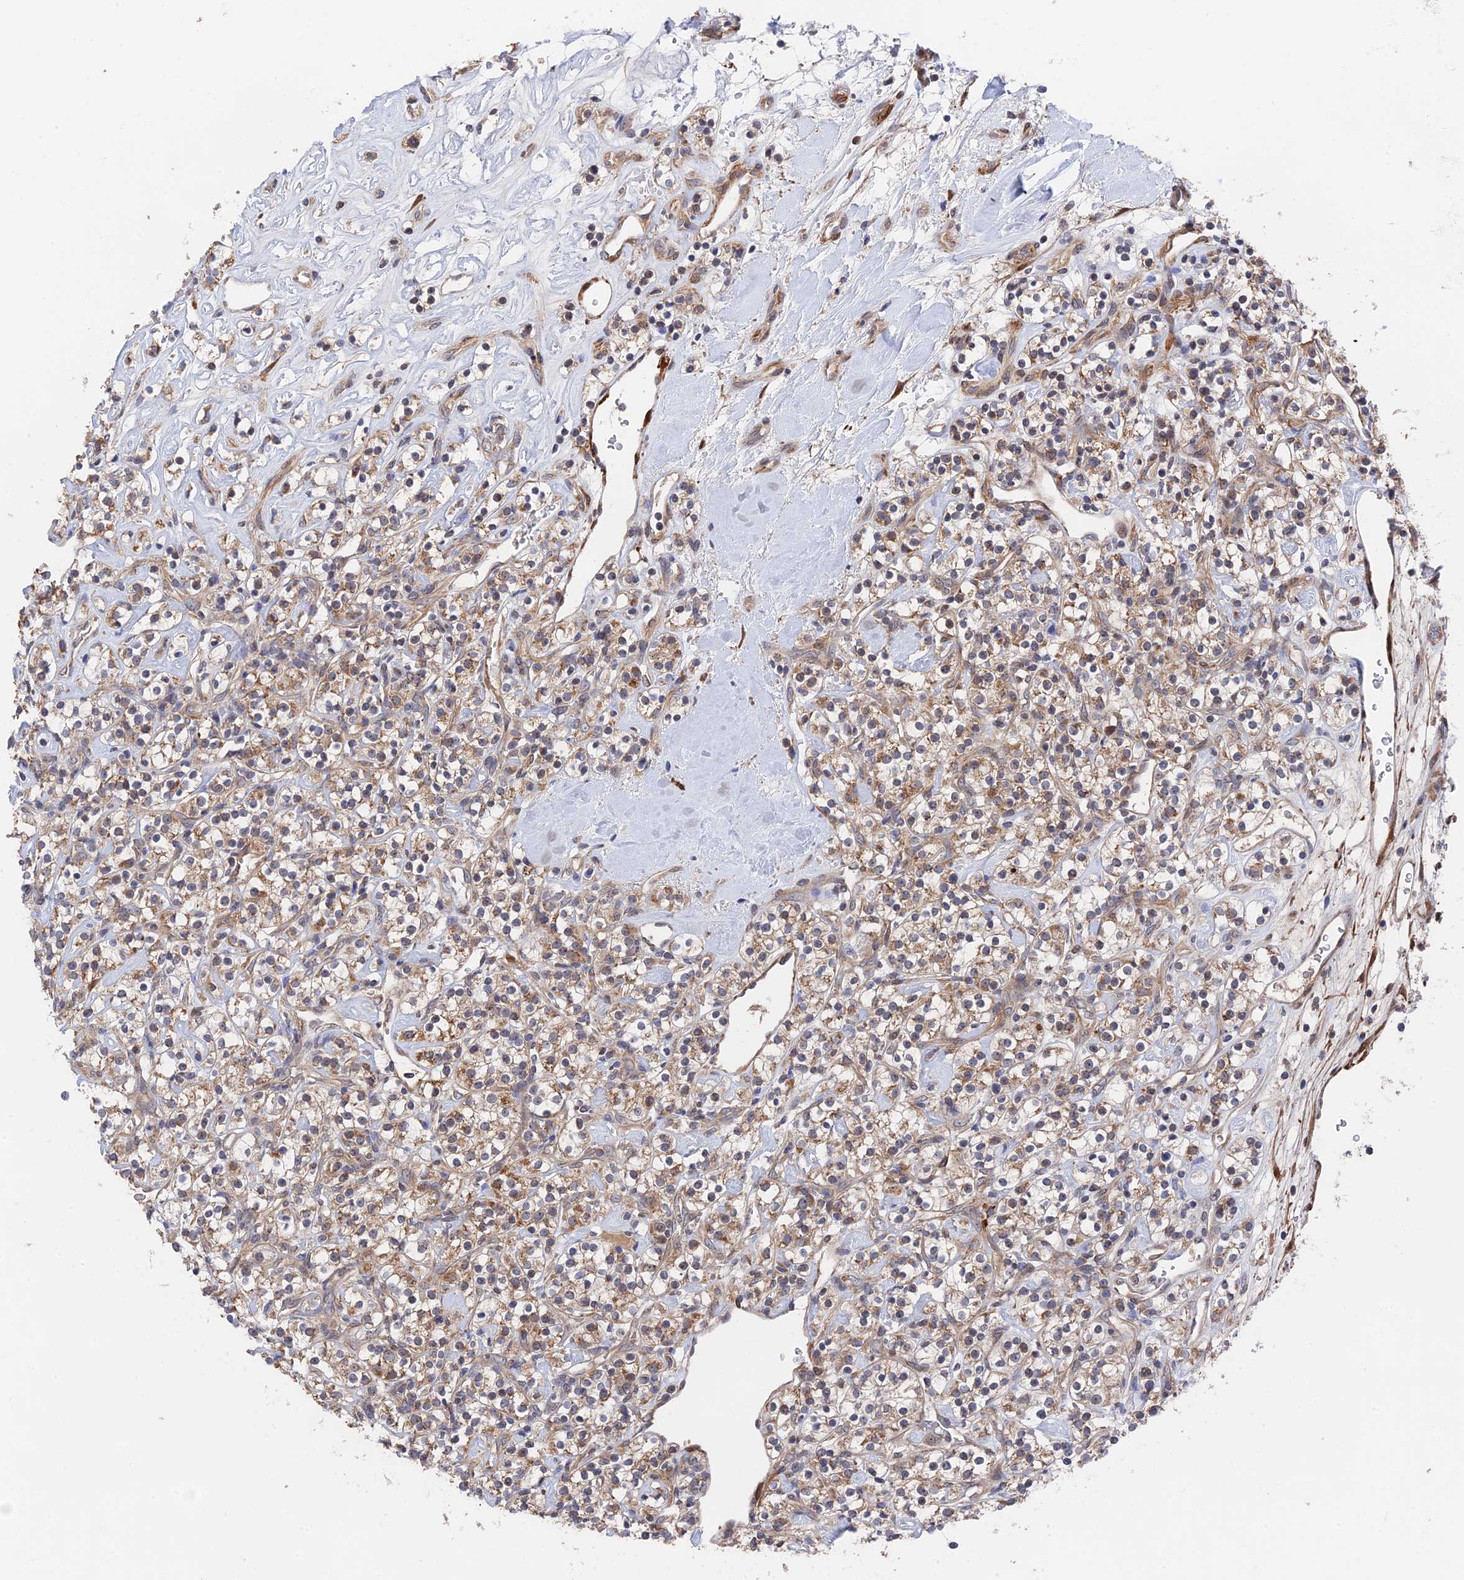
{"staining": {"intensity": "moderate", "quantity": "25%-75%", "location": "cytoplasmic/membranous"}, "tissue": "renal cancer", "cell_type": "Tumor cells", "image_type": "cancer", "snomed": [{"axis": "morphology", "description": "Adenocarcinoma, NOS"}, {"axis": "topography", "description": "Kidney"}], "caption": "A brown stain shows moderate cytoplasmic/membranous staining of a protein in renal cancer (adenocarcinoma) tumor cells. (brown staining indicates protein expression, while blue staining denotes nuclei).", "gene": "ZNF320", "patient": {"sex": "male", "age": 77}}